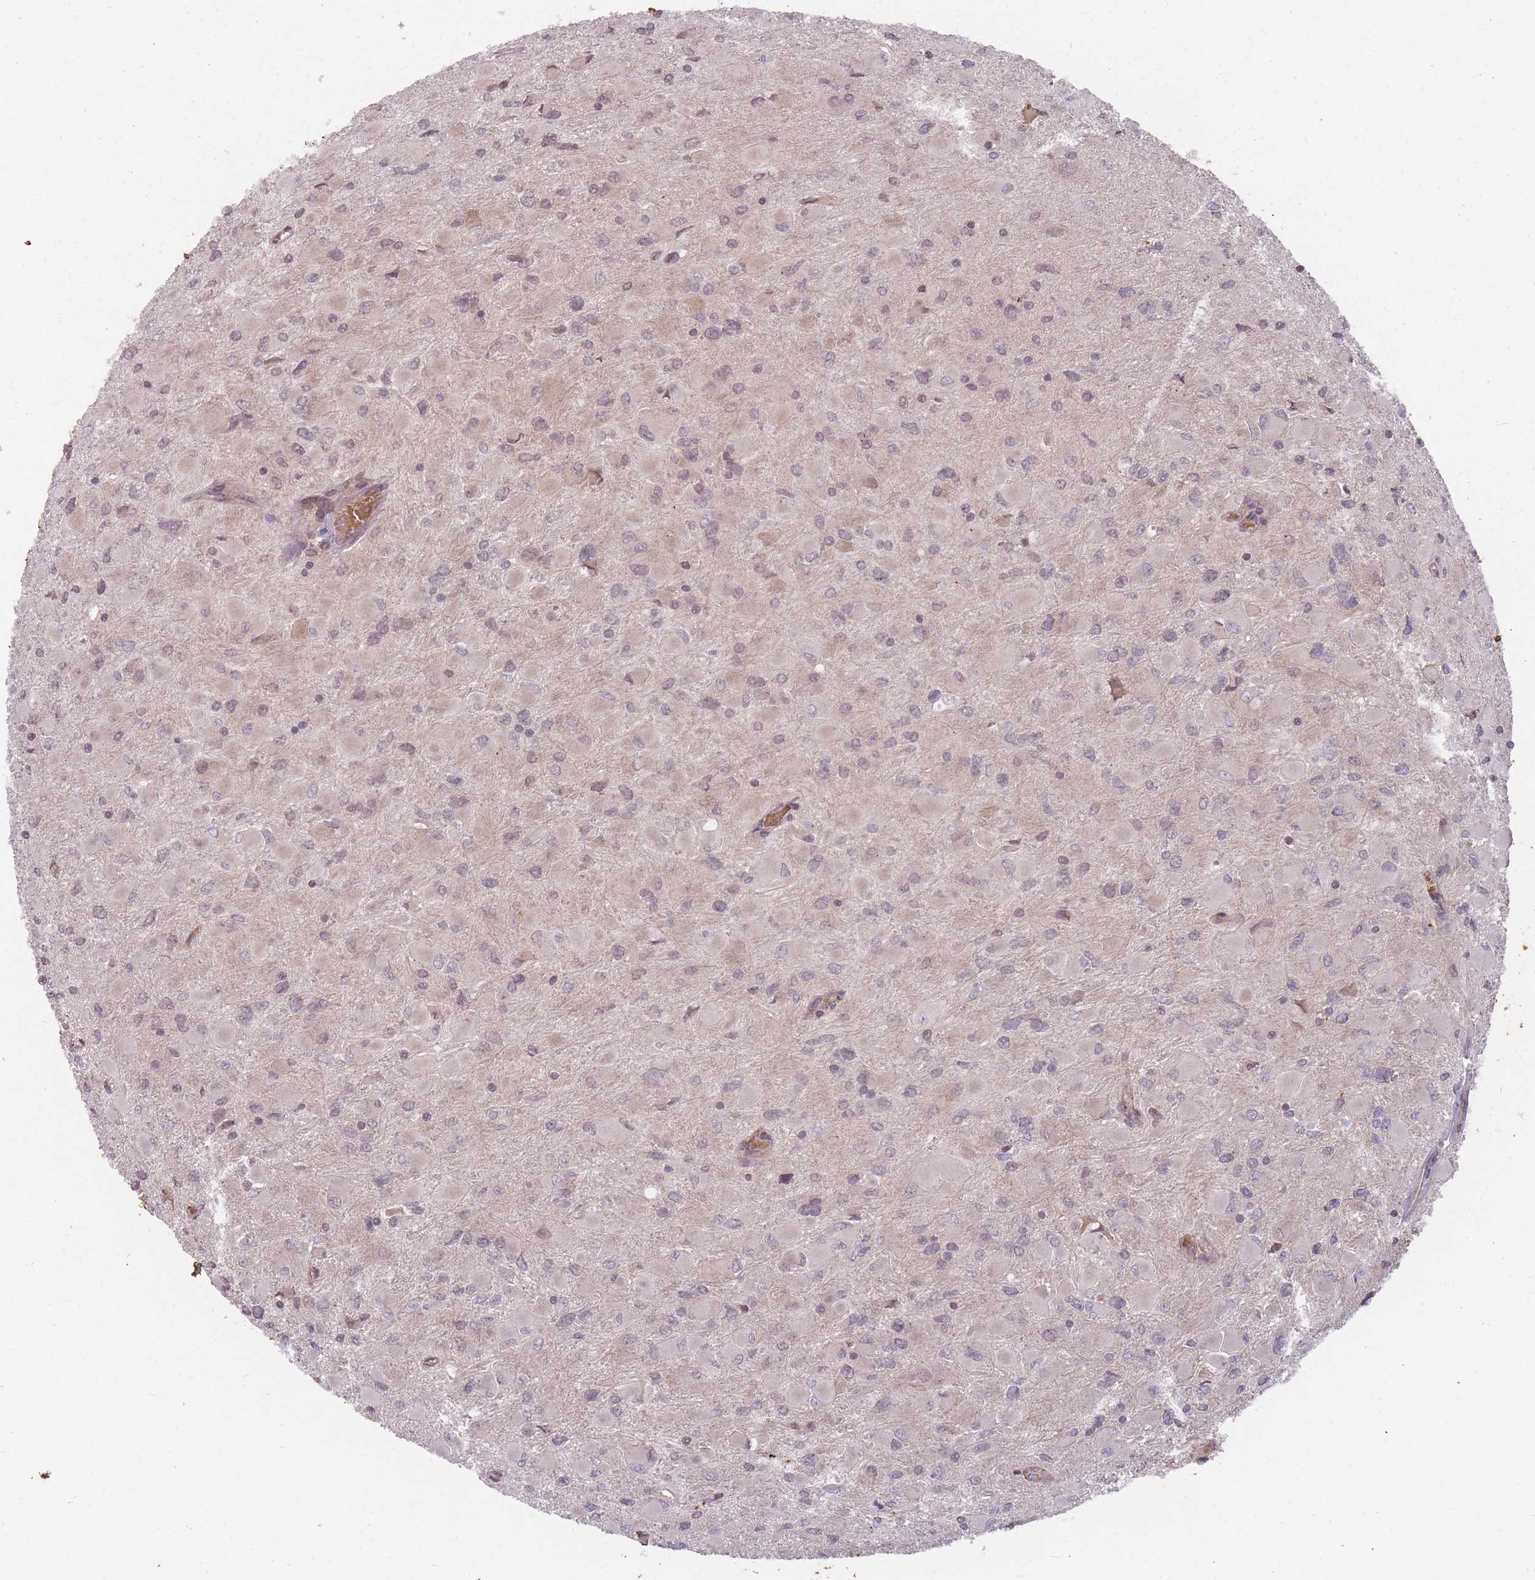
{"staining": {"intensity": "weak", "quantity": "25%-75%", "location": "nuclear"}, "tissue": "glioma", "cell_type": "Tumor cells", "image_type": "cancer", "snomed": [{"axis": "morphology", "description": "Glioma, malignant, High grade"}, {"axis": "topography", "description": "Cerebral cortex"}], "caption": "Protein staining of glioma tissue displays weak nuclear positivity in about 25%-75% of tumor cells. (DAB = brown stain, brightfield microscopy at high magnification).", "gene": "GGT5", "patient": {"sex": "female", "age": 36}}